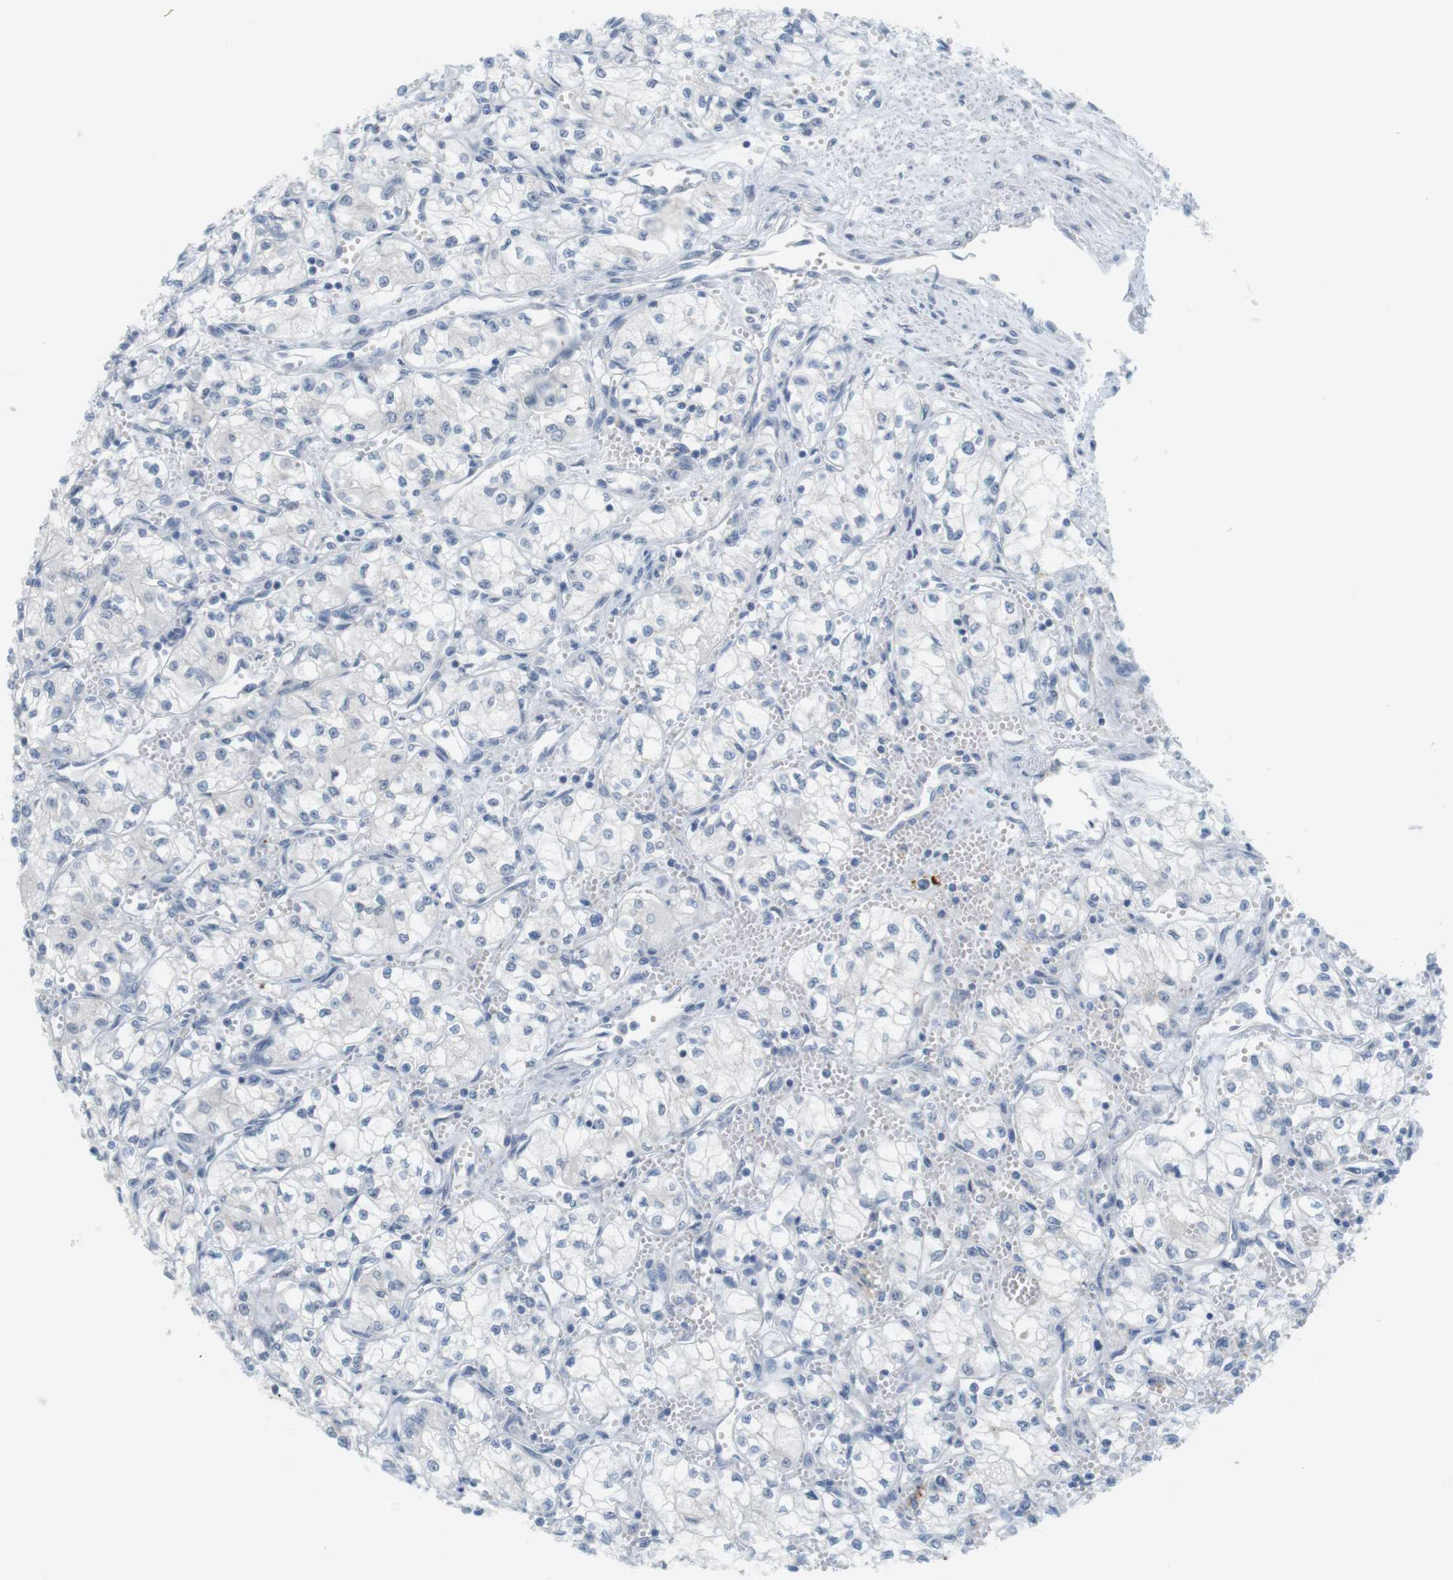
{"staining": {"intensity": "negative", "quantity": "none", "location": "none"}, "tissue": "renal cancer", "cell_type": "Tumor cells", "image_type": "cancer", "snomed": [{"axis": "morphology", "description": "Normal tissue, NOS"}, {"axis": "morphology", "description": "Adenocarcinoma, NOS"}, {"axis": "topography", "description": "Kidney"}], "caption": "Protein analysis of adenocarcinoma (renal) demonstrates no significant staining in tumor cells.", "gene": "CREB3L2", "patient": {"sex": "male", "age": 59}}